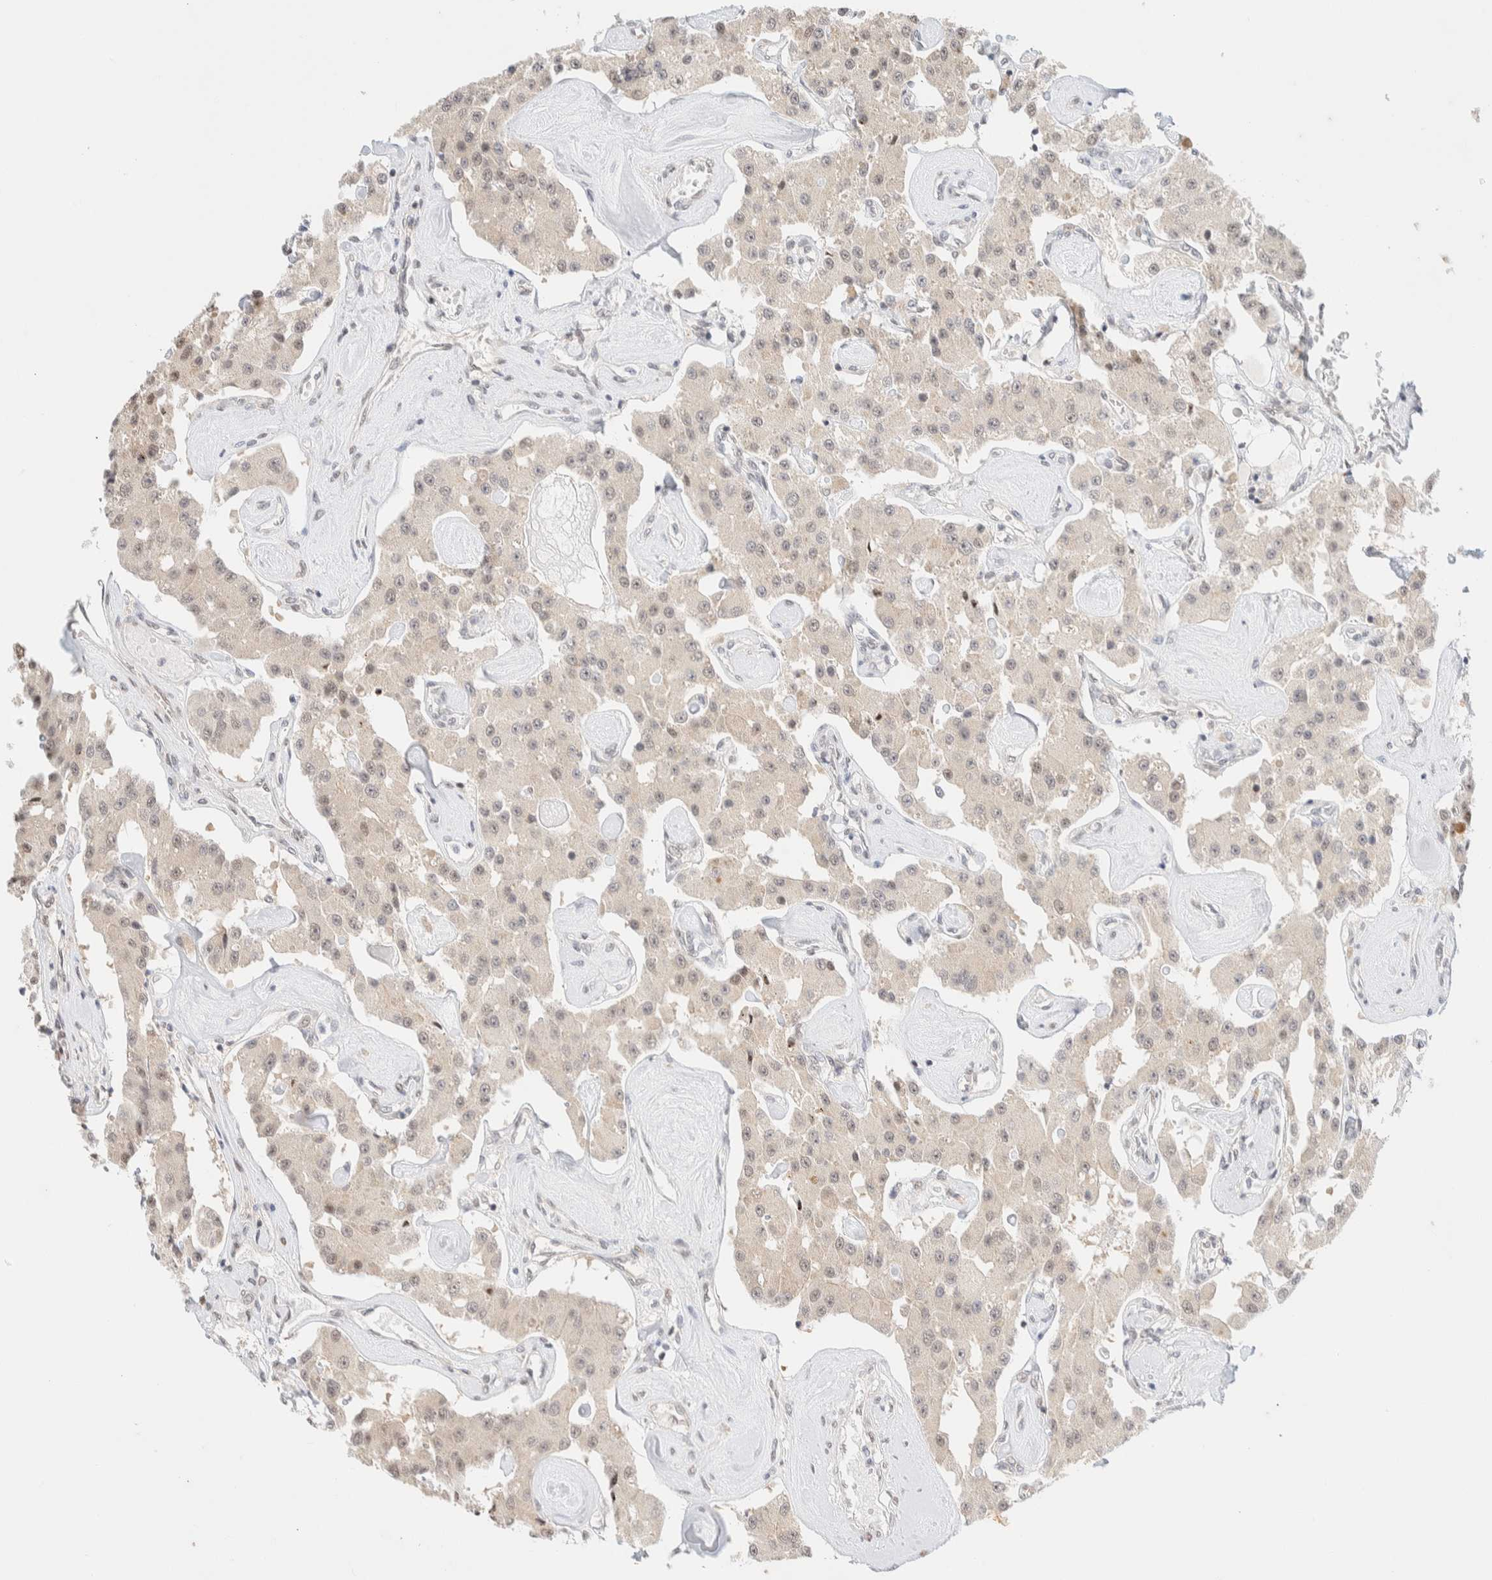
{"staining": {"intensity": "weak", "quantity": "25%-75%", "location": "nuclear"}, "tissue": "carcinoid", "cell_type": "Tumor cells", "image_type": "cancer", "snomed": [{"axis": "morphology", "description": "Carcinoid, malignant, NOS"}, {"axis": "topography", "description": "Pancreas"}], "caption": "Immunohistochemistry histopathology image of neoplastic tissue: malignant carcinoid stained using immunohistochemistry (IHC) exhibits low levels of weak protein expression localized specifically in the nuclear of tumor cells, appearing as a nuclear brown color.", "gene": "PYGO2", "patient": {"sex": "male", "age": 41}}